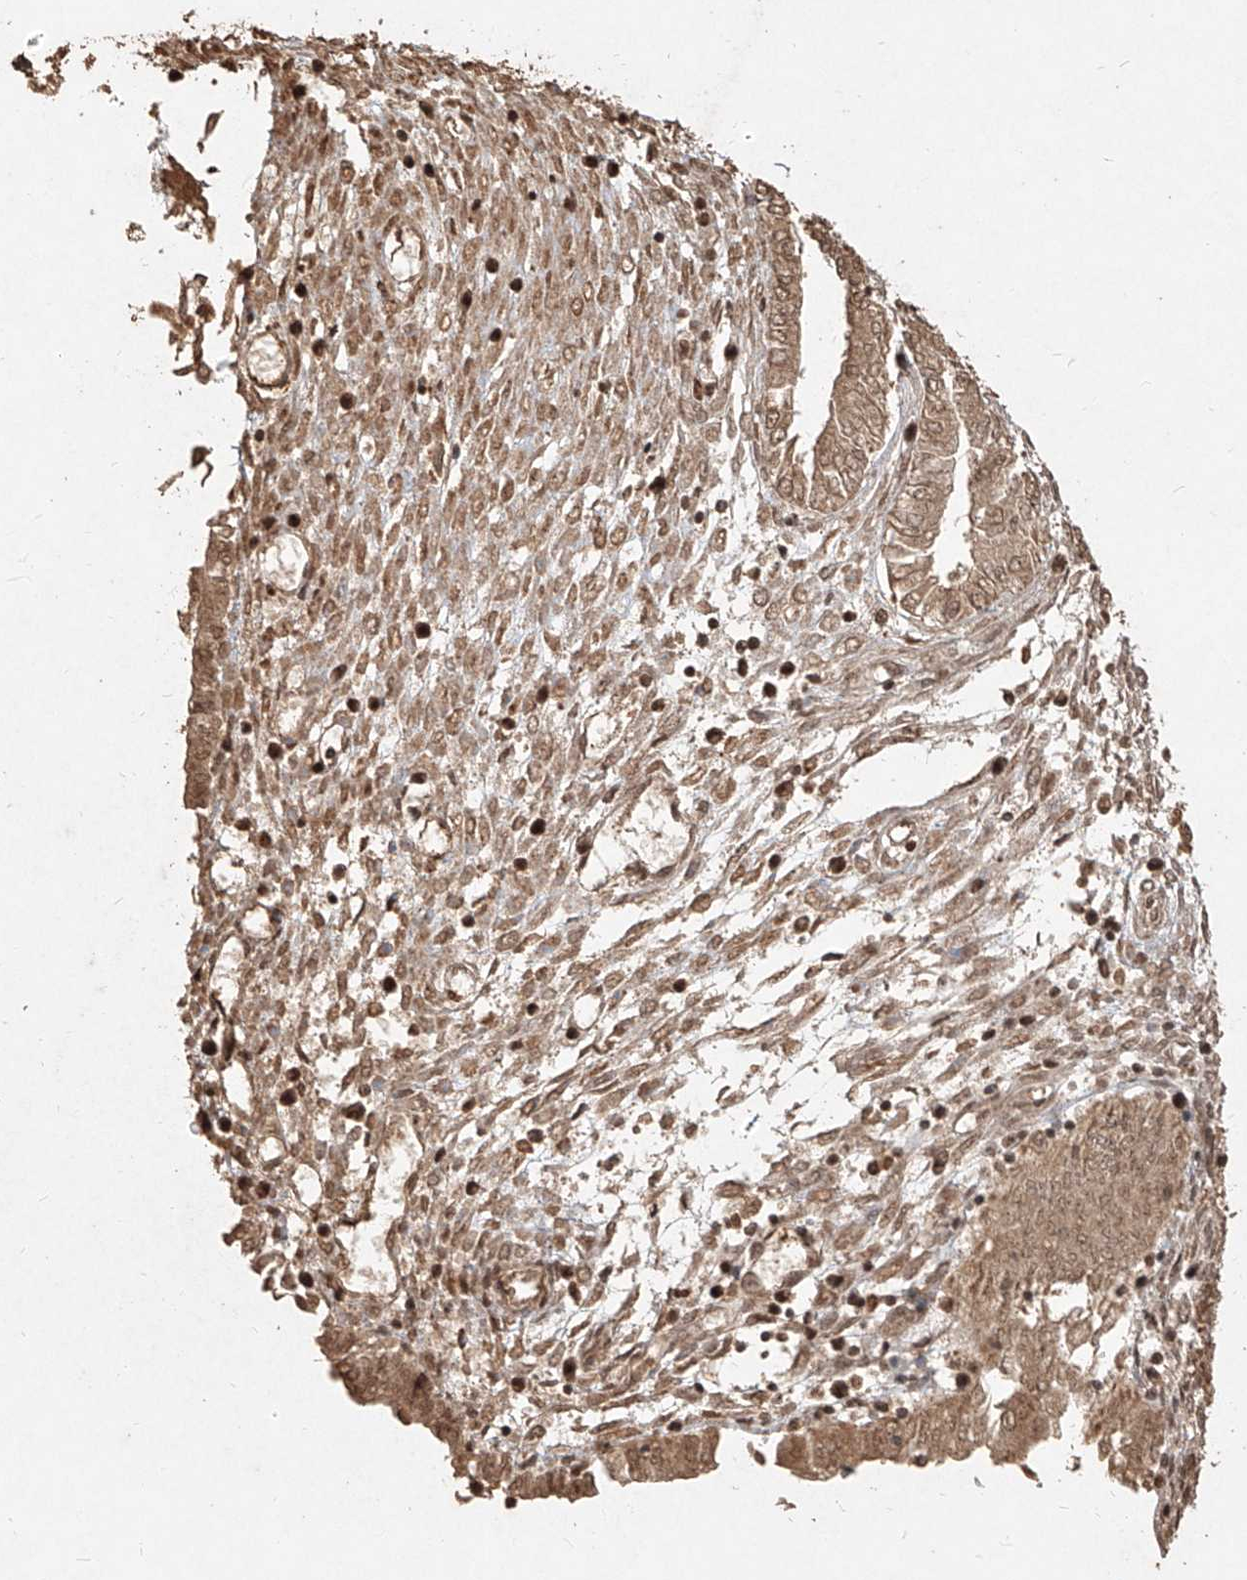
{"staining": {"intensity": "moderate", "quantity": ">75%", "location": "cytoplasmic/membranous,nuclear"}, "tissue": "endometrial cancer", "cell_type": "Tumor cells", "image_type": "cancer", "snomed": [{"axis": "morphology", "description": "Adenocarcinoma, NOS"}, {"axis": "topography", "description": "Endometrium"}], "caption": "The histopathology image displays immunohistochemical staining of endometrial cancer. There is moderate cytoplasmic/membranous and nuclear staining is seen in about >75% of tumor cells.", "gene": "UBE2K", "patient": {"sex": "female", "age": 53}}